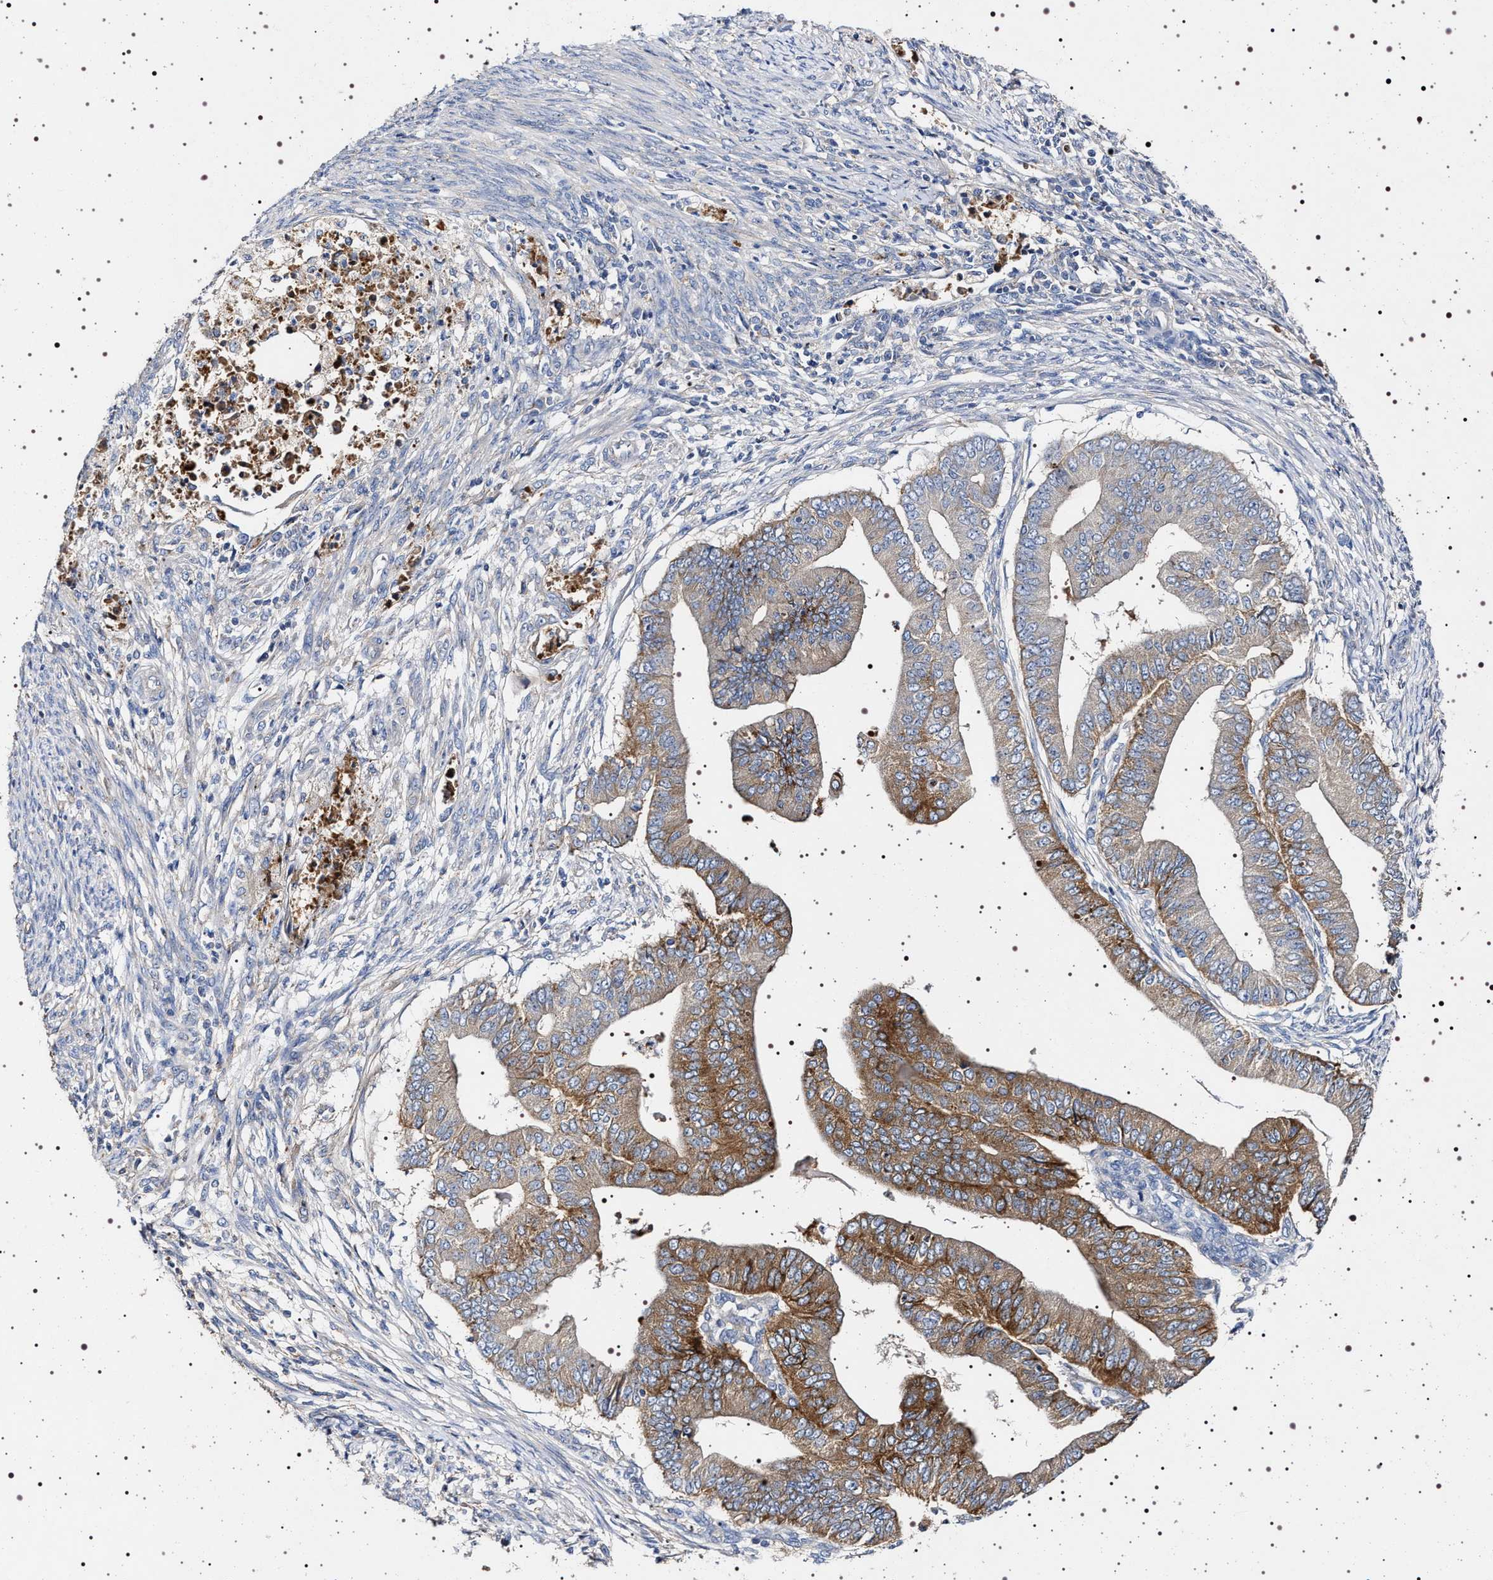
{"staining": {"intensity": "strong", "quantity": ">75%", "location": "cytoplasmic/membranous"}, "tissue": "endometrial cancer", "cell_type": "Tumor cells", "image_type": "cancer", "snomed": [{"axis": "morphology", "description": "Polyp, NOS"}, {"axis": "morphology", "description": "Adenocarcinoma, NOS"}, {"axis": "morphology", "description": "Adenoma, NOS"}, {"axis": "topography", "description": "Endometrium"}], "caption": "A histopathology image showing strong cytoplasmic/membranous expression in about >75% of tumor cells in endometrial cancer, as visualized by brown immunohistochemical staining.", "gene": "NAALADL2", "patient": {"sex": "female", "age": 79}}